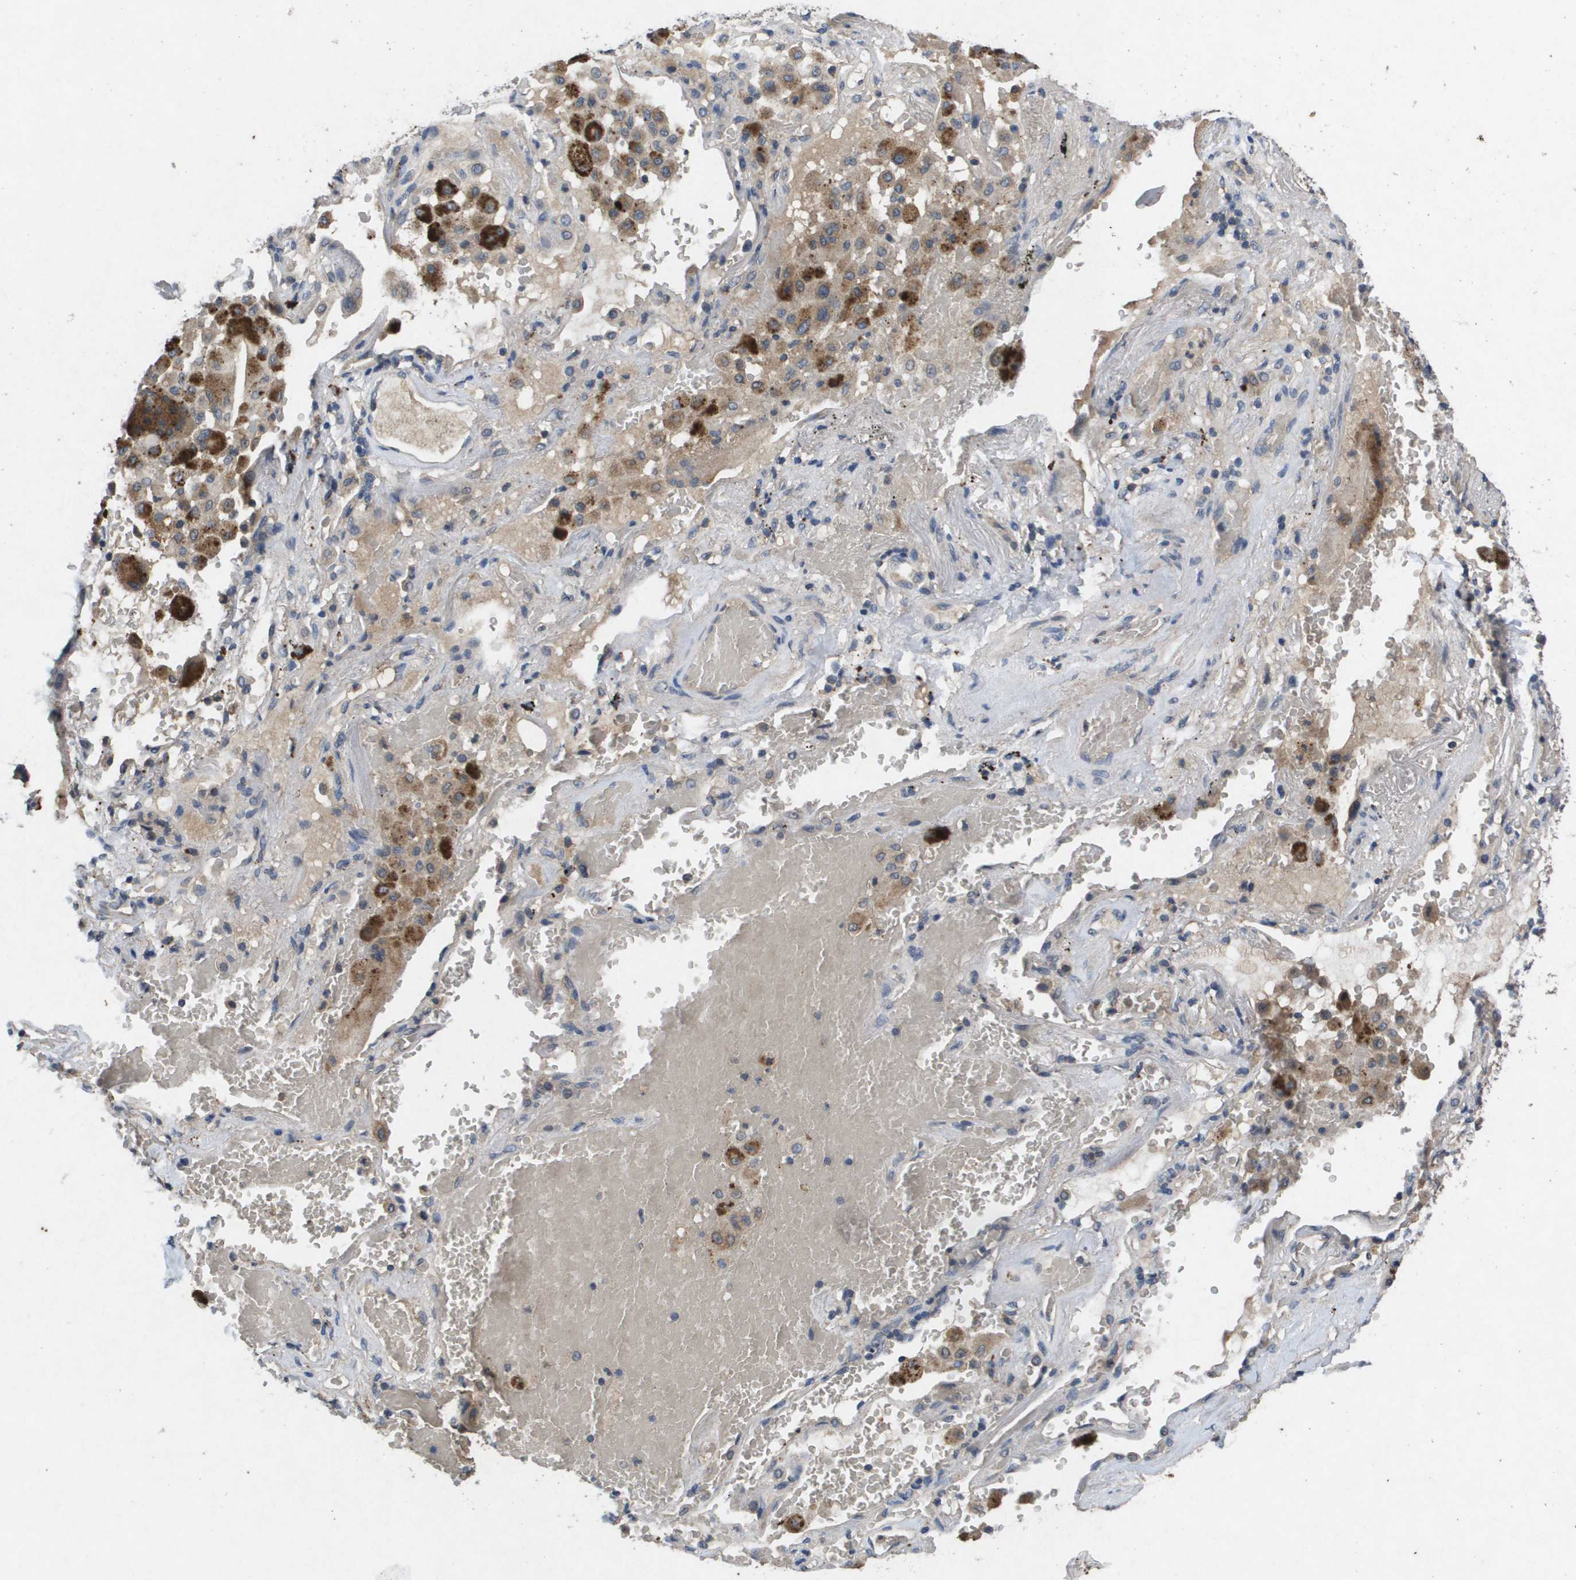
{"staining": {"intensity": "weak", "quantity": "<25%", "location": "cytoplasmic/membranous"}, "tissue": "lung cancer", "cell_type": "Tumor cells", "image_type": "cancer", "snomed": [{"axis": "morphology", "description": "Squamous cell carcinoma, NOS"}, {"axis": "topography", "description": "Lung"}], "caption": "Micrograph shows no significant protein positivity in tumor cells of lung cancer.", "gene": "PROC", "patient": {"sex": "male", "age": 57}}